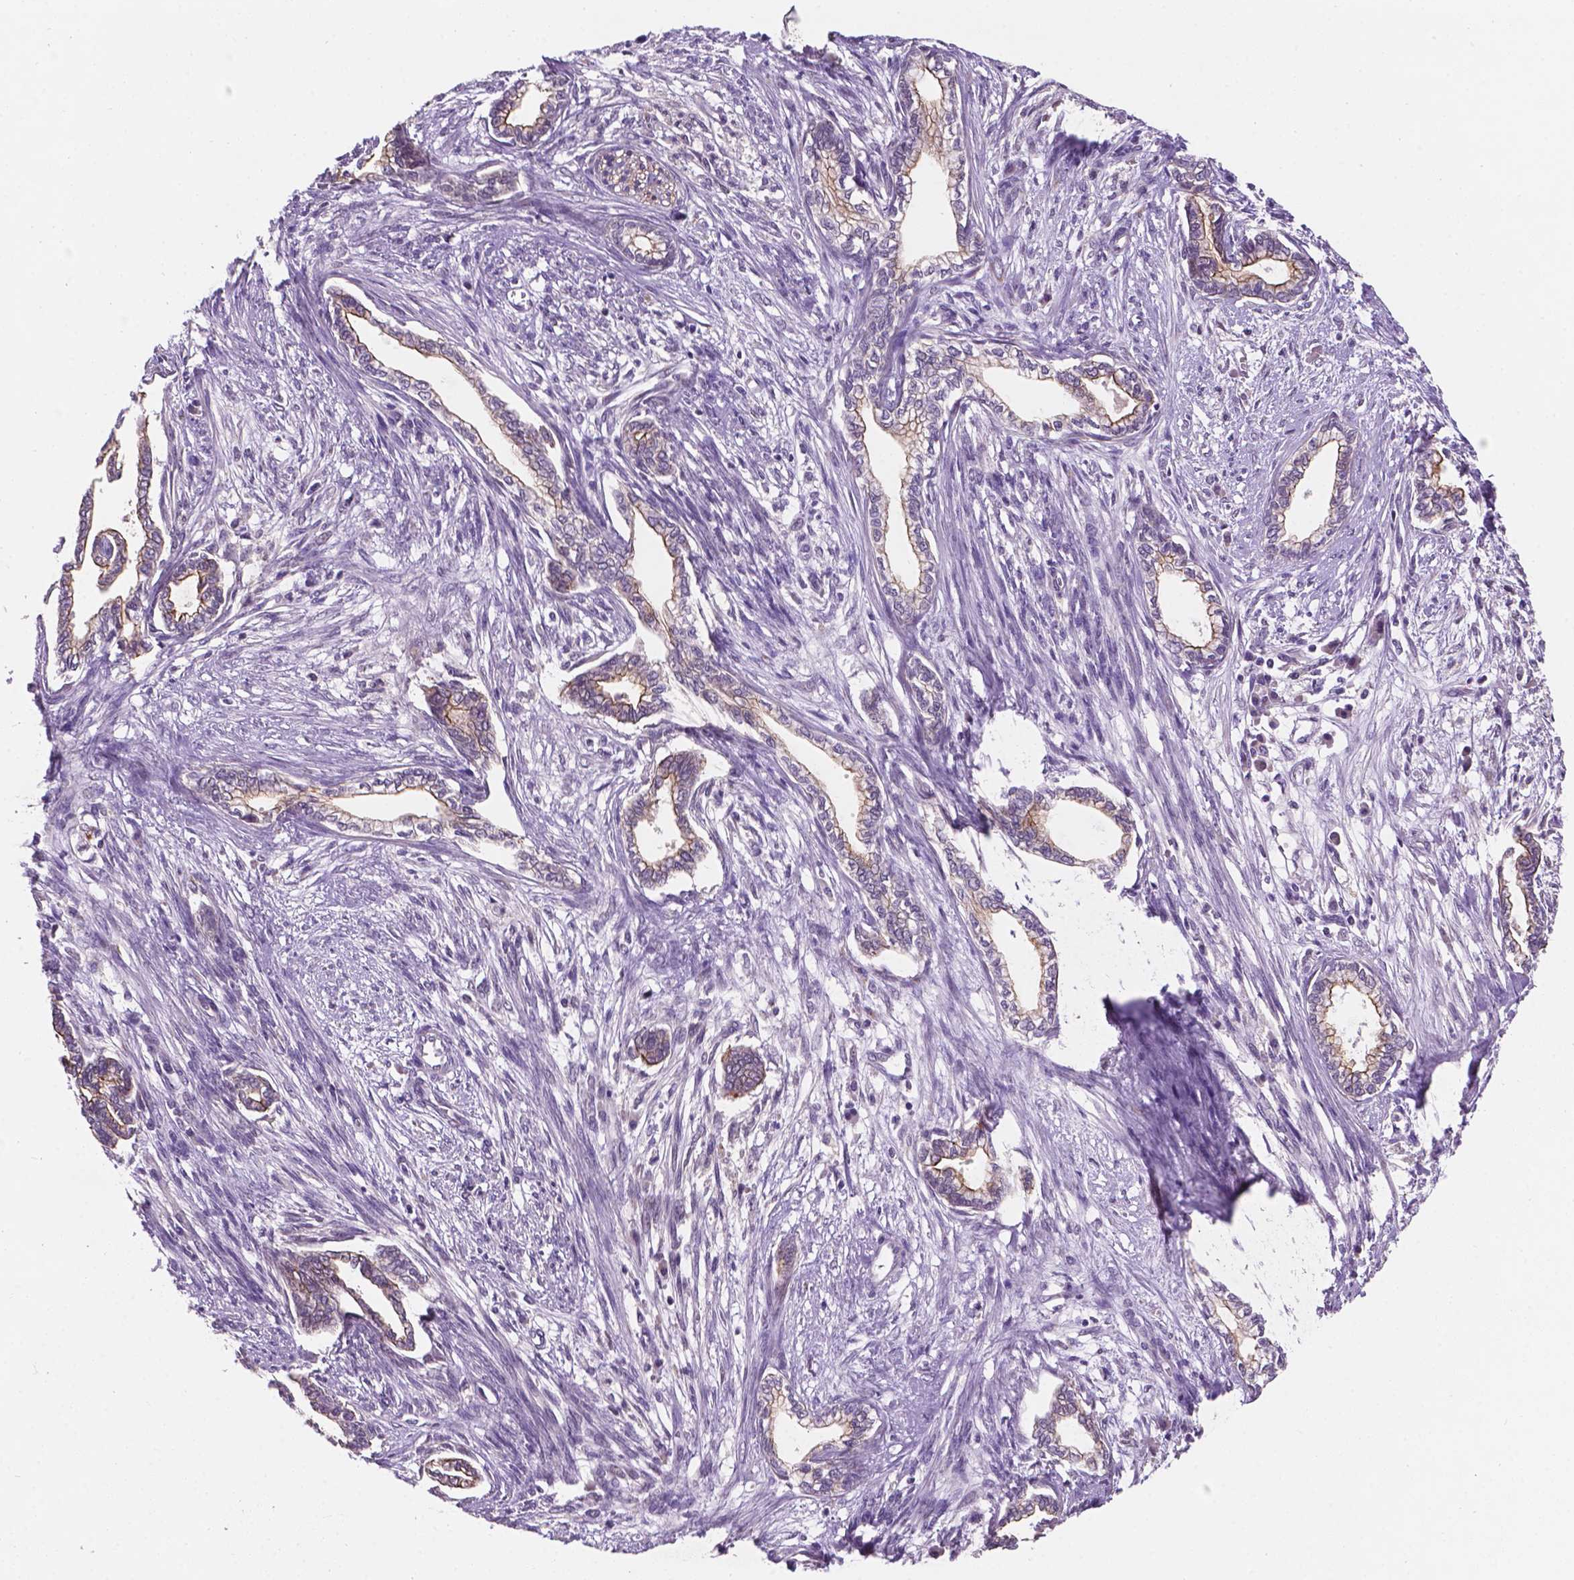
{"staining": {"intensity": "moderate", "quantity": "<25%", "location": "cytoplasmic/membranous"}, "tissue": "cervical cancer", "cell_type": "Tumor cells", "image_type": "cancer", "snomed": [{"axis": "morphology", "description": "Adenocarcinoma, NOS"}, {"axis": "topography", "description": "Cervix"}], "caption": "A brown stain highlights moderate cytoplasmic/membranous positivity of a protein in cervical cancer tumor cells.", "gene": "GXYLT2", "patient": {"sex": "female", "age": 62}}